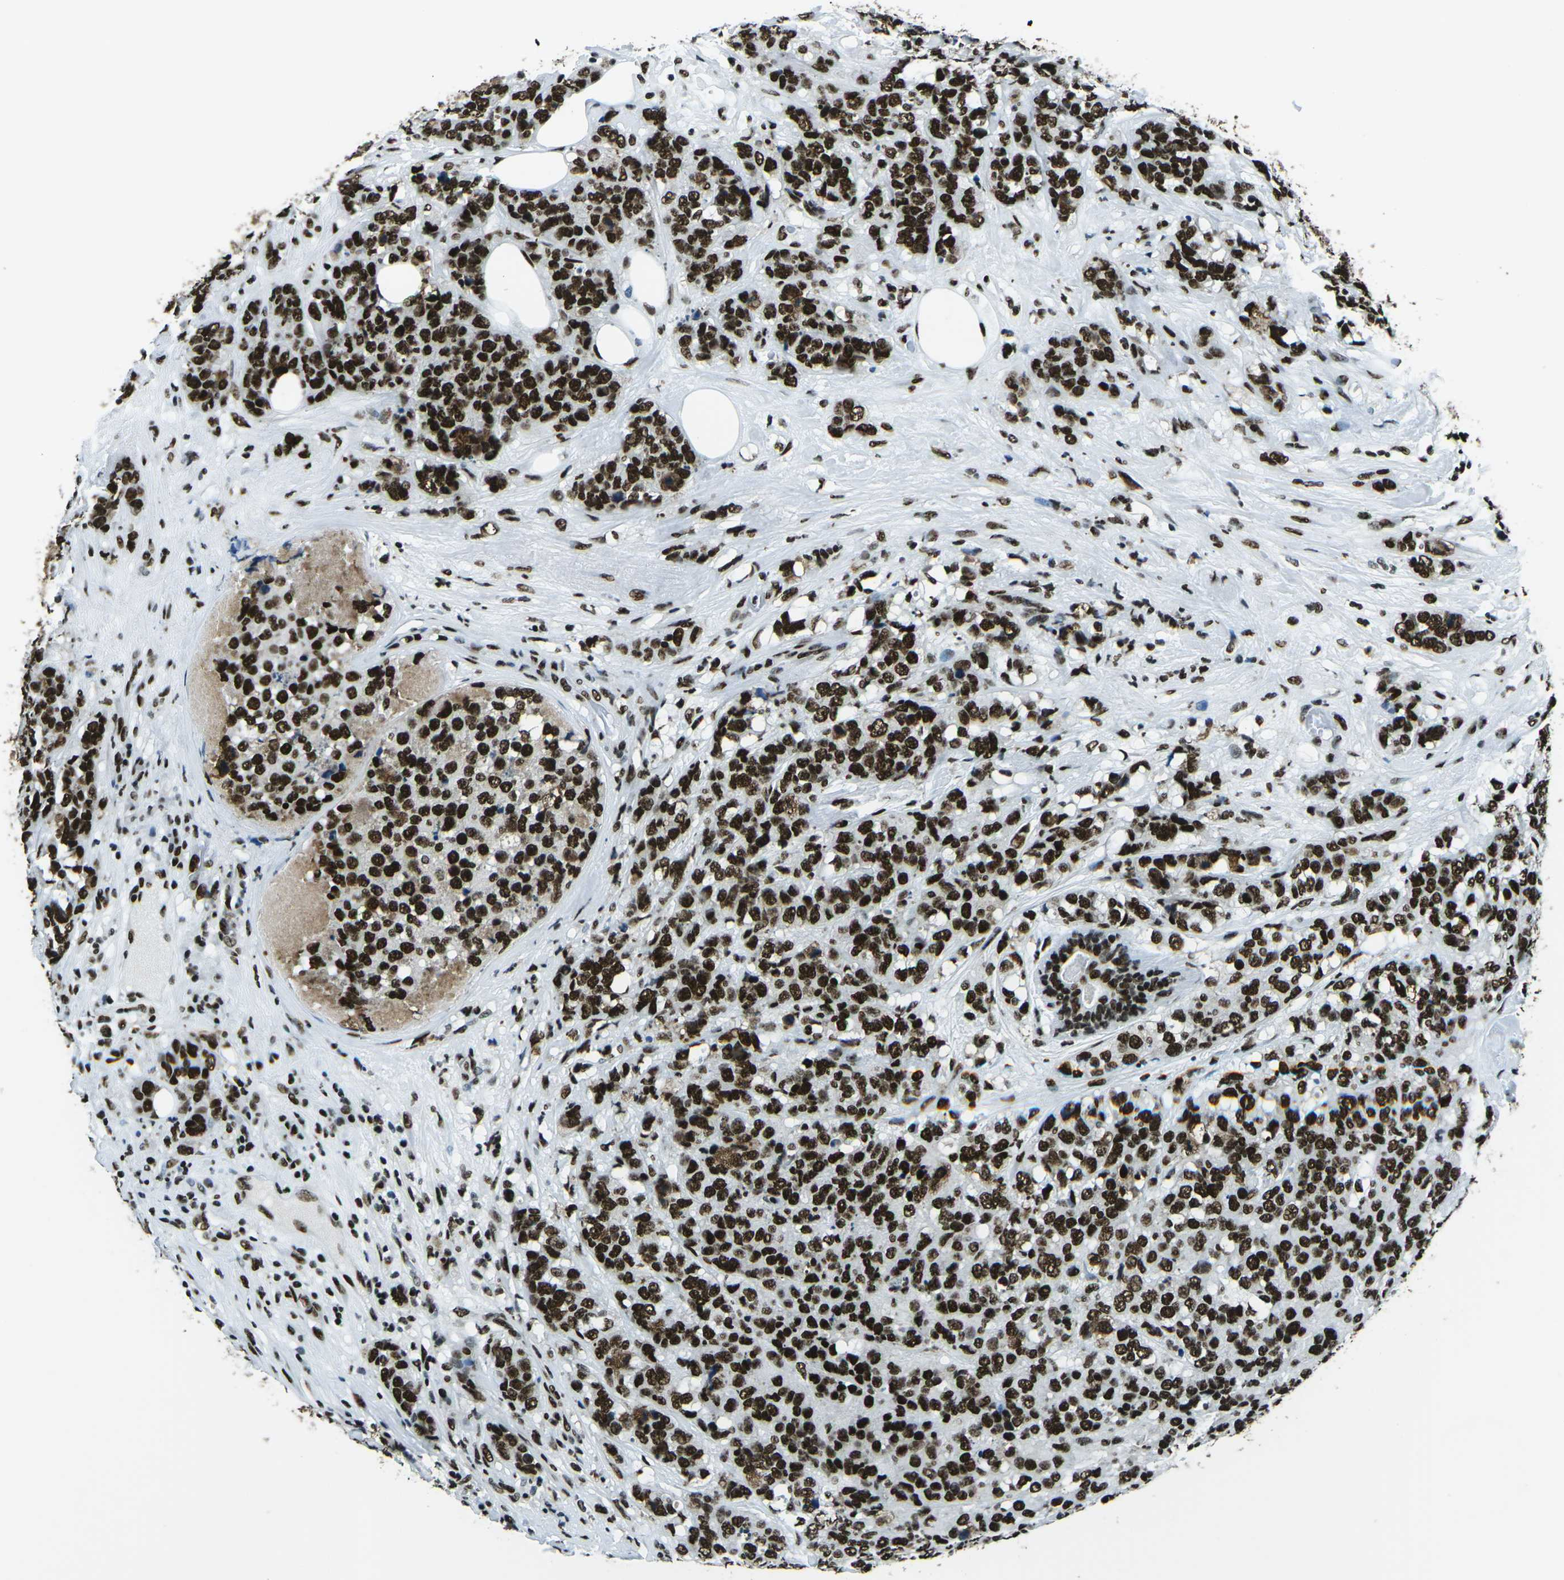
{"staining": {"intensity": "strong", "quantity": ">75%", "location": "nuclear"}, "tissue": "breast cancer", "cell_type": "Tumor cells", "image_type": "cancer", "snomed": [{"axis": "morphology", "description": "Lobular carcinoma"}, {"axis": "topography", "description": "Breast"}], "caption": "Brown immunohistochemical staining in lobular carcinoma (breast) displays strong nuclear expression in about >75% of tumor cells.", "gene": "HNRNPL", "patient": {"sex": "female", "age": 59}}